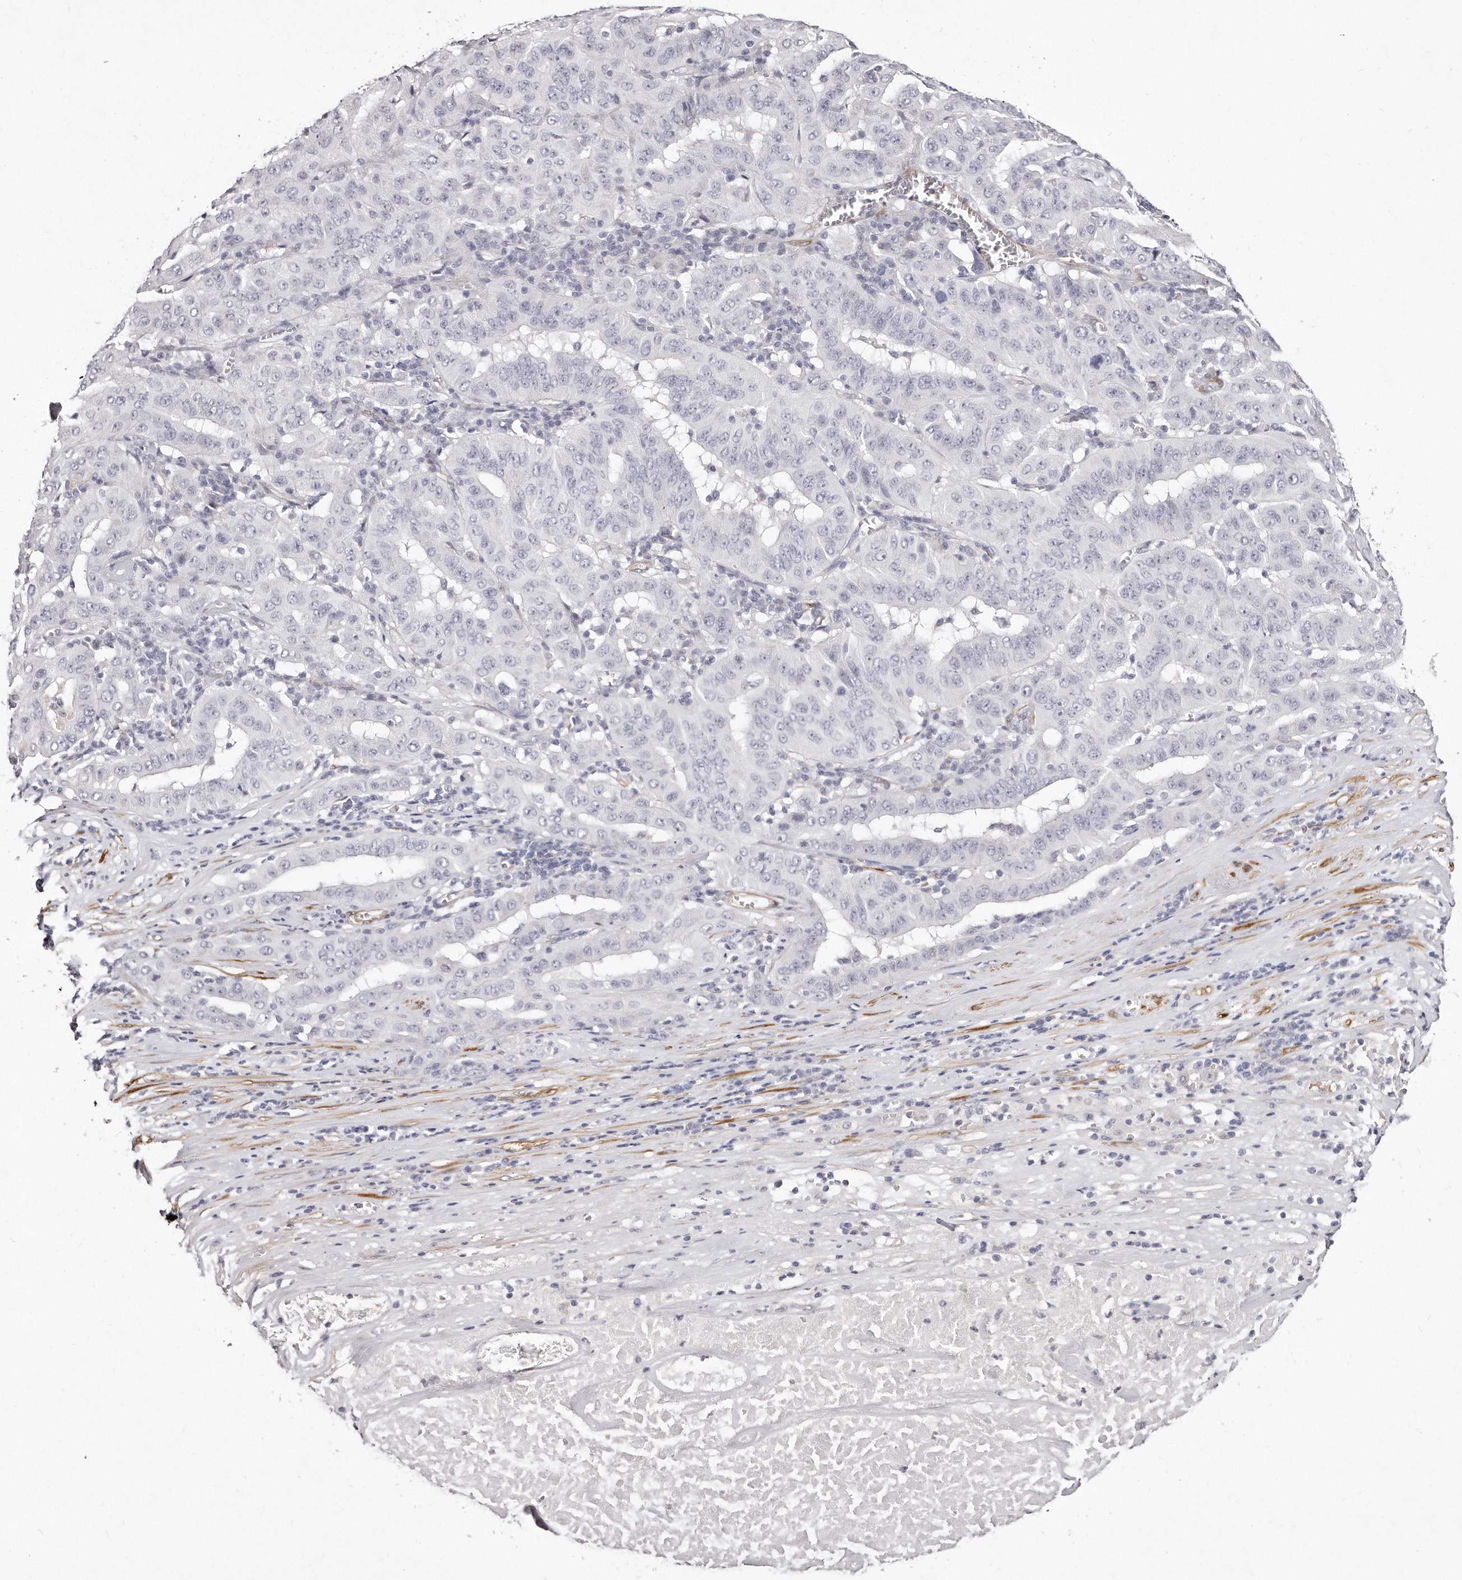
{"staining": {"intensity": "negative", "quantity": "none", "location": "none"}, "tissue": "pancreatic cancer", "cell_type": "Tumor cells", "image_type": "cancer", "snomed": [{"axis": "morphology", "description": "Adenocarcinoma, NOS"}, {"axis": "topography", "description": "Pancreas"}], "caption": "Immunohistochemistry of pancreatic cancer reveals no positivity in tumor cells.", "gene": "LMOD1", "patient": {"sex": "male", "age": 63}}